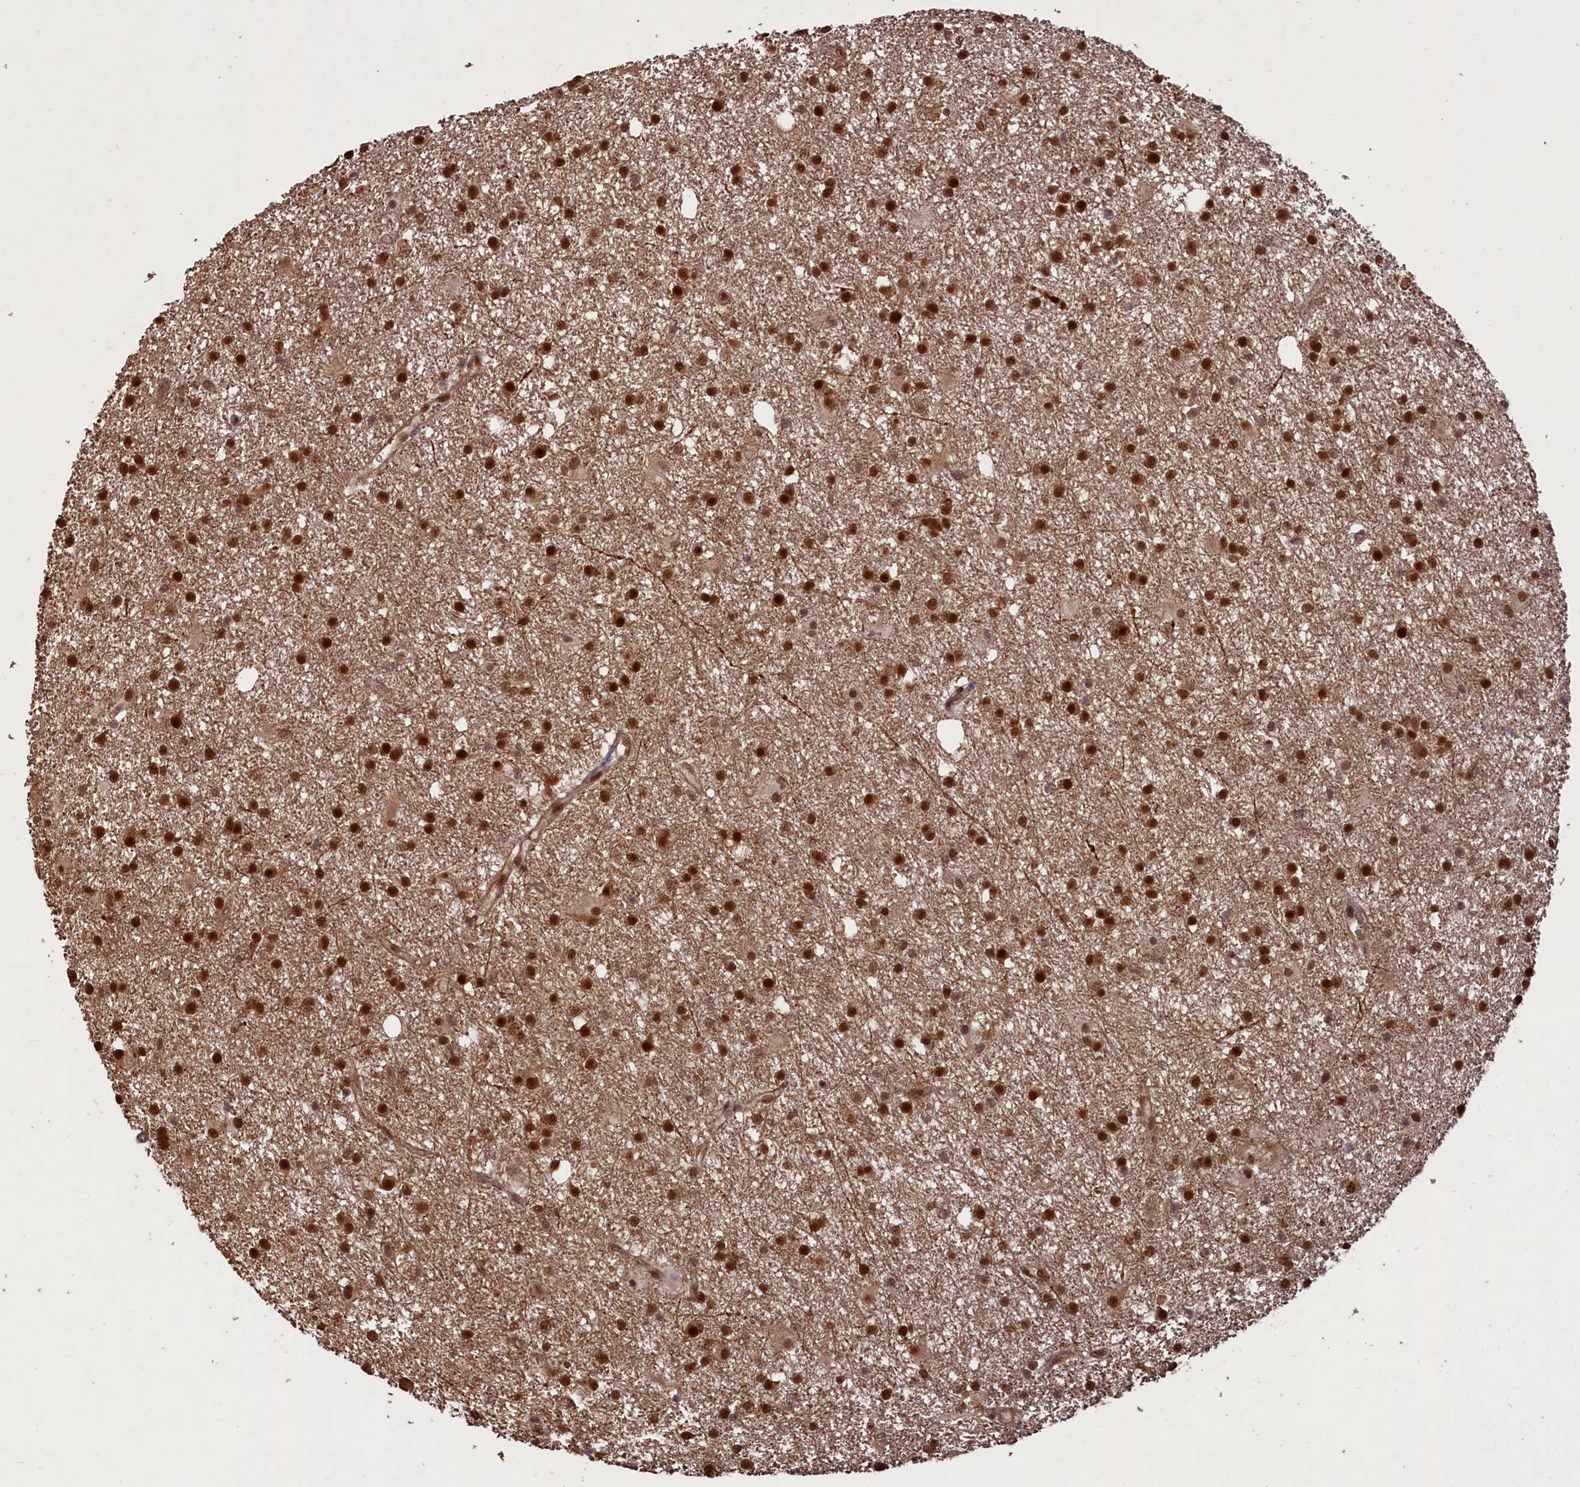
{"staining": {"intensity": "strong", "quantity": ">75%", "location": "nuclear"}, "tissue": "glioma", "cell_type": "Tumor cells", "image_type": "cancer", "snomed": [{"axis": "morphology", "description": "Glioma, malignant, High grade"}, {"axis": "topography", "description": "Brain"}], "caption": "A brown stain shows strong nuclear positivity of a protein in glioma tumor cells.", "gene": "NAE1", "patient": {"sex": "male", "age": 77}}